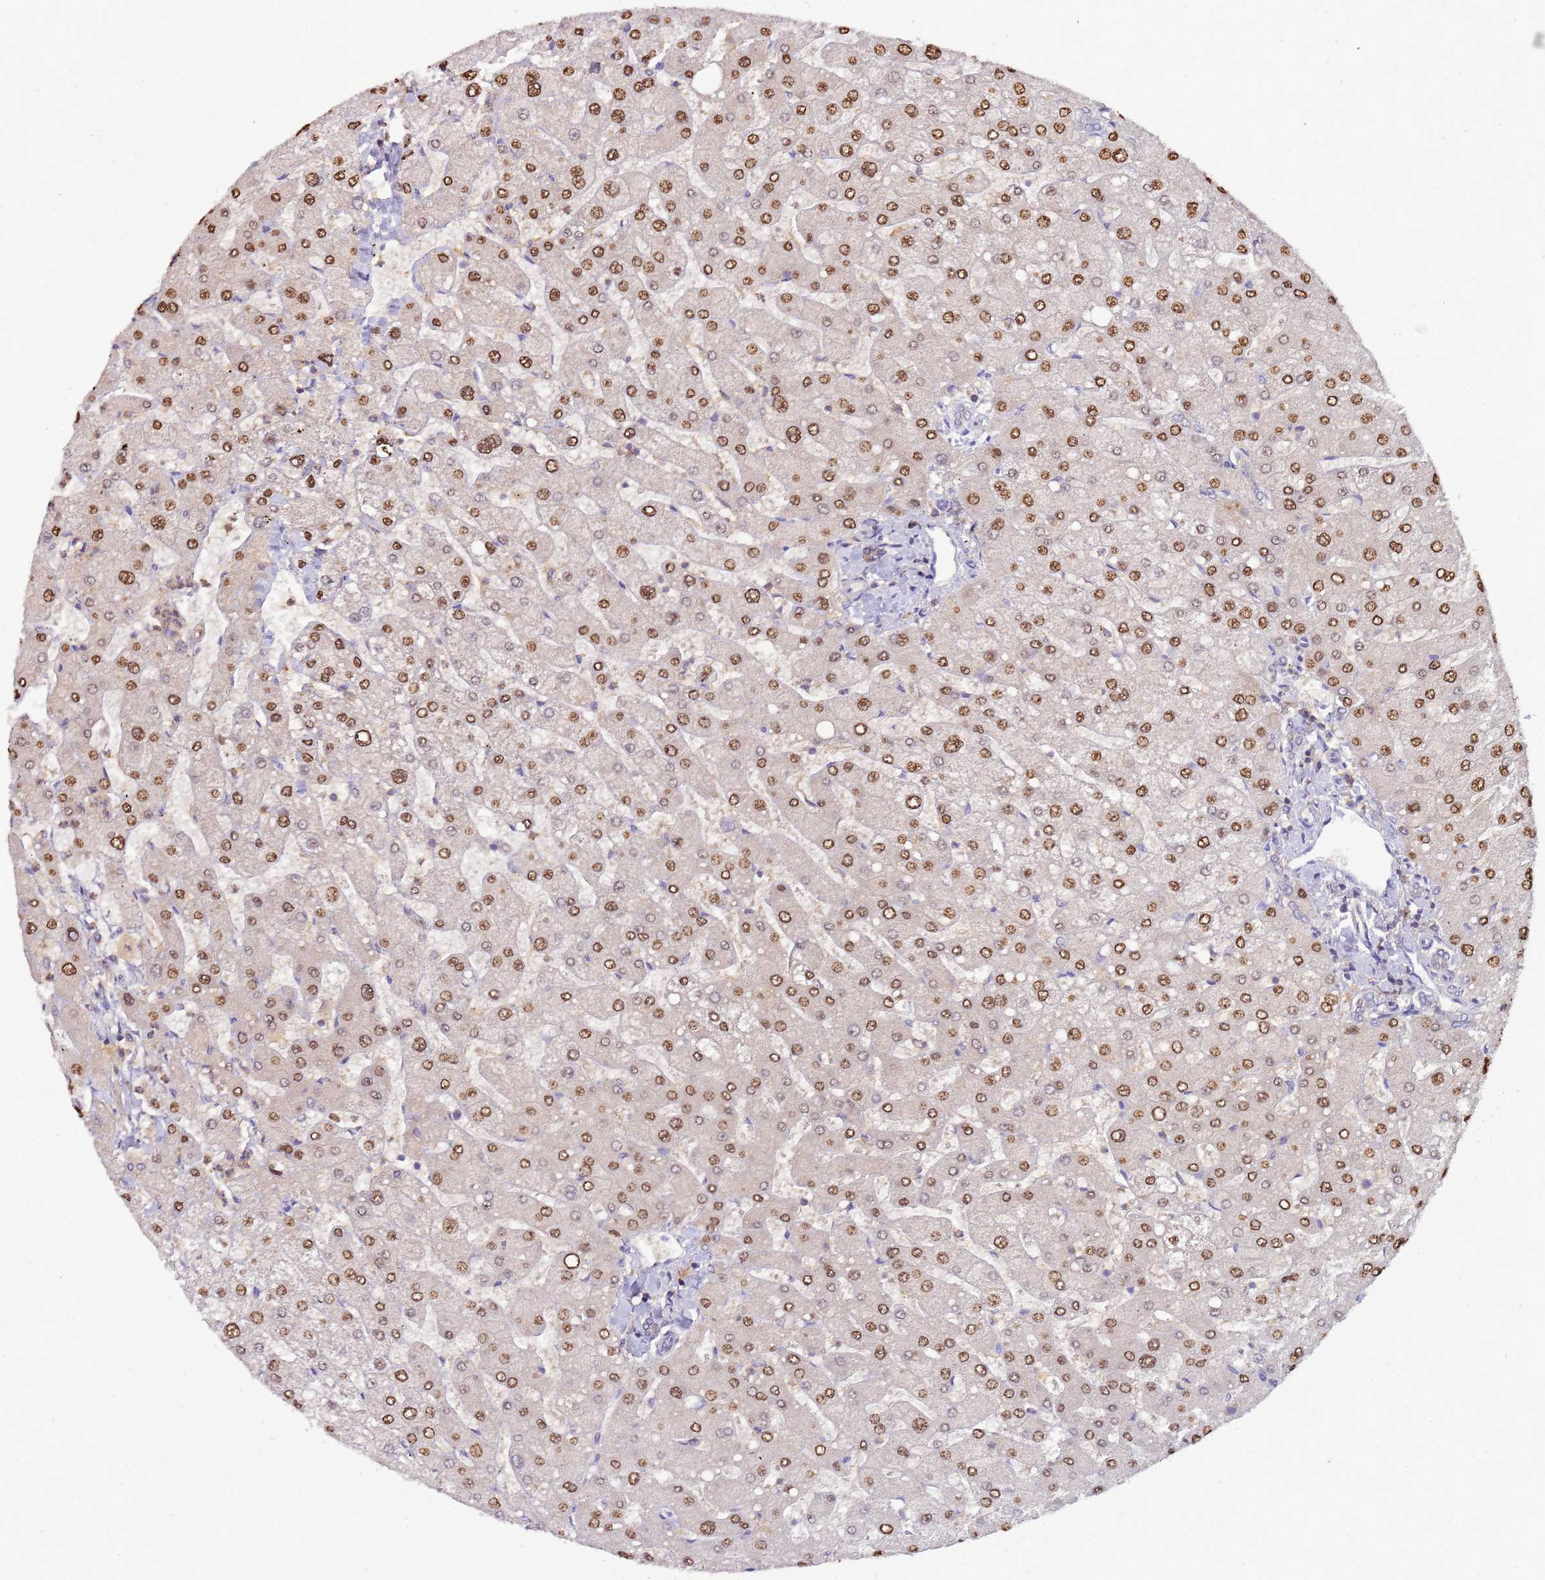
{"staining": {"intensity": "negative", "quantity": "none", "location": "none"}, "tissue": "liver", "cell_type": "Cholangiocytes", "image_type": "normal", "snomed": [{"axis": "morphology", "description": "Normal tissue, NOS"}, {"axis": "topography", "description": "Liver"}], "caption": "Unremarkable liver was stained to show a protein in brown. There is no significant expression in cholangiocytes. The staining is performed using DAB brown chromogen with nuclei counter-stained in using hematoxylin.", "gene": "CD53", "patient": {"sex": "male", "age": 55}}